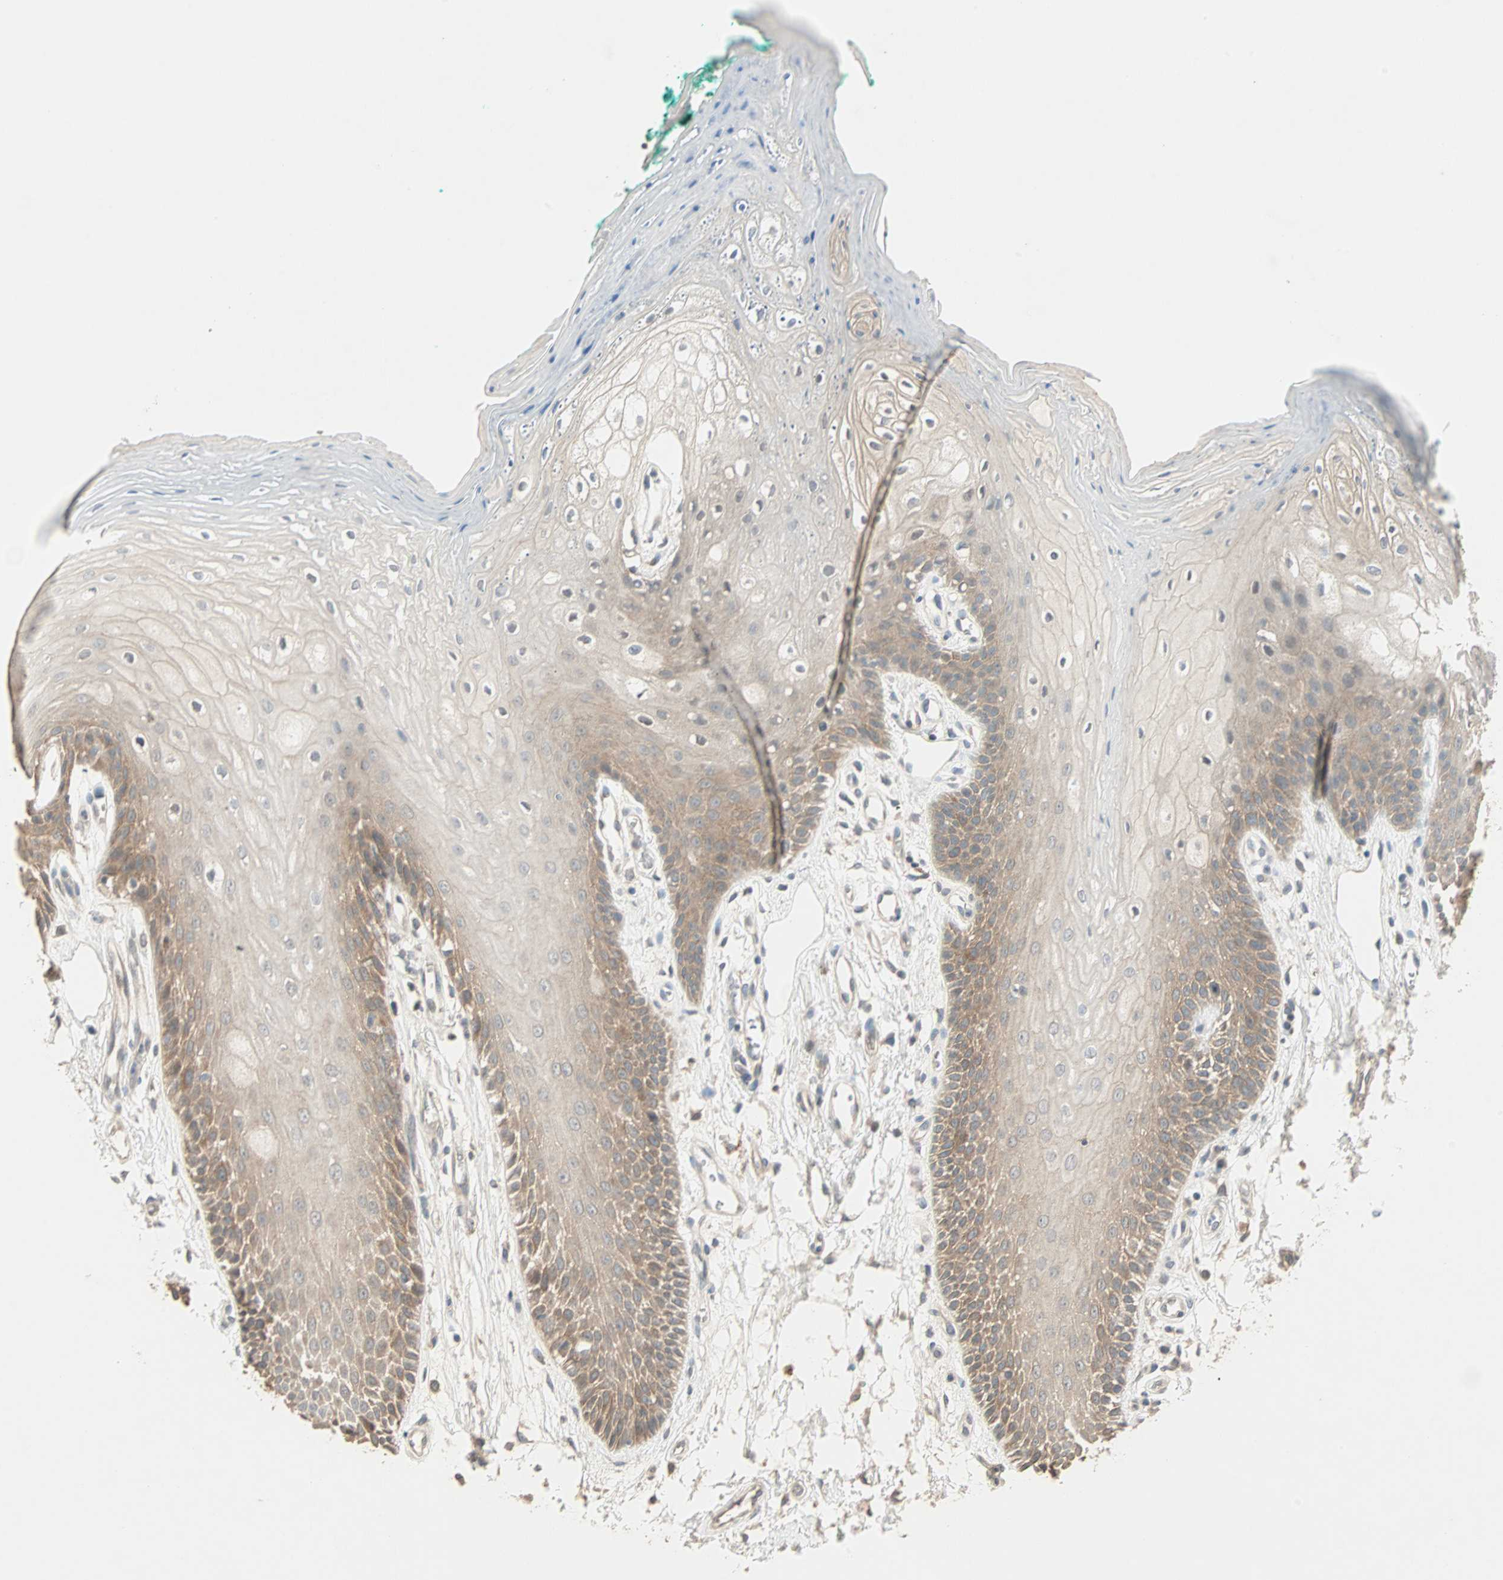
{"staining": {"intensity": "moderate", "quantity": "25%-75%", "location": "cytoplasmic/membranous"}, "tissue": "oral mucosa", "cell_type": "Squamous epithelial cells", "image_type": "normal", "snomed": [{"axis": "morphology", "description": "Normal tissue, NOS"}, {"axis": "morphology", "description": "Squamous cell carcinoma, NOS"}, {"axis": "topography", "description": "Skeletal muscle"}, {"axis": "topography", "description": "Oral tissue"}, {"axis": "topography", "description": "Head-Neck"}], "caption": "Unremarkable oral mucosa was stained to show a protein in brown. There is medium levels of moderate cytoplasmic/membranous staining in about 25%-75% of squamous epithelial cells.", "gene": "TTF2", "patient": {"sex": "female", "age": 84}}